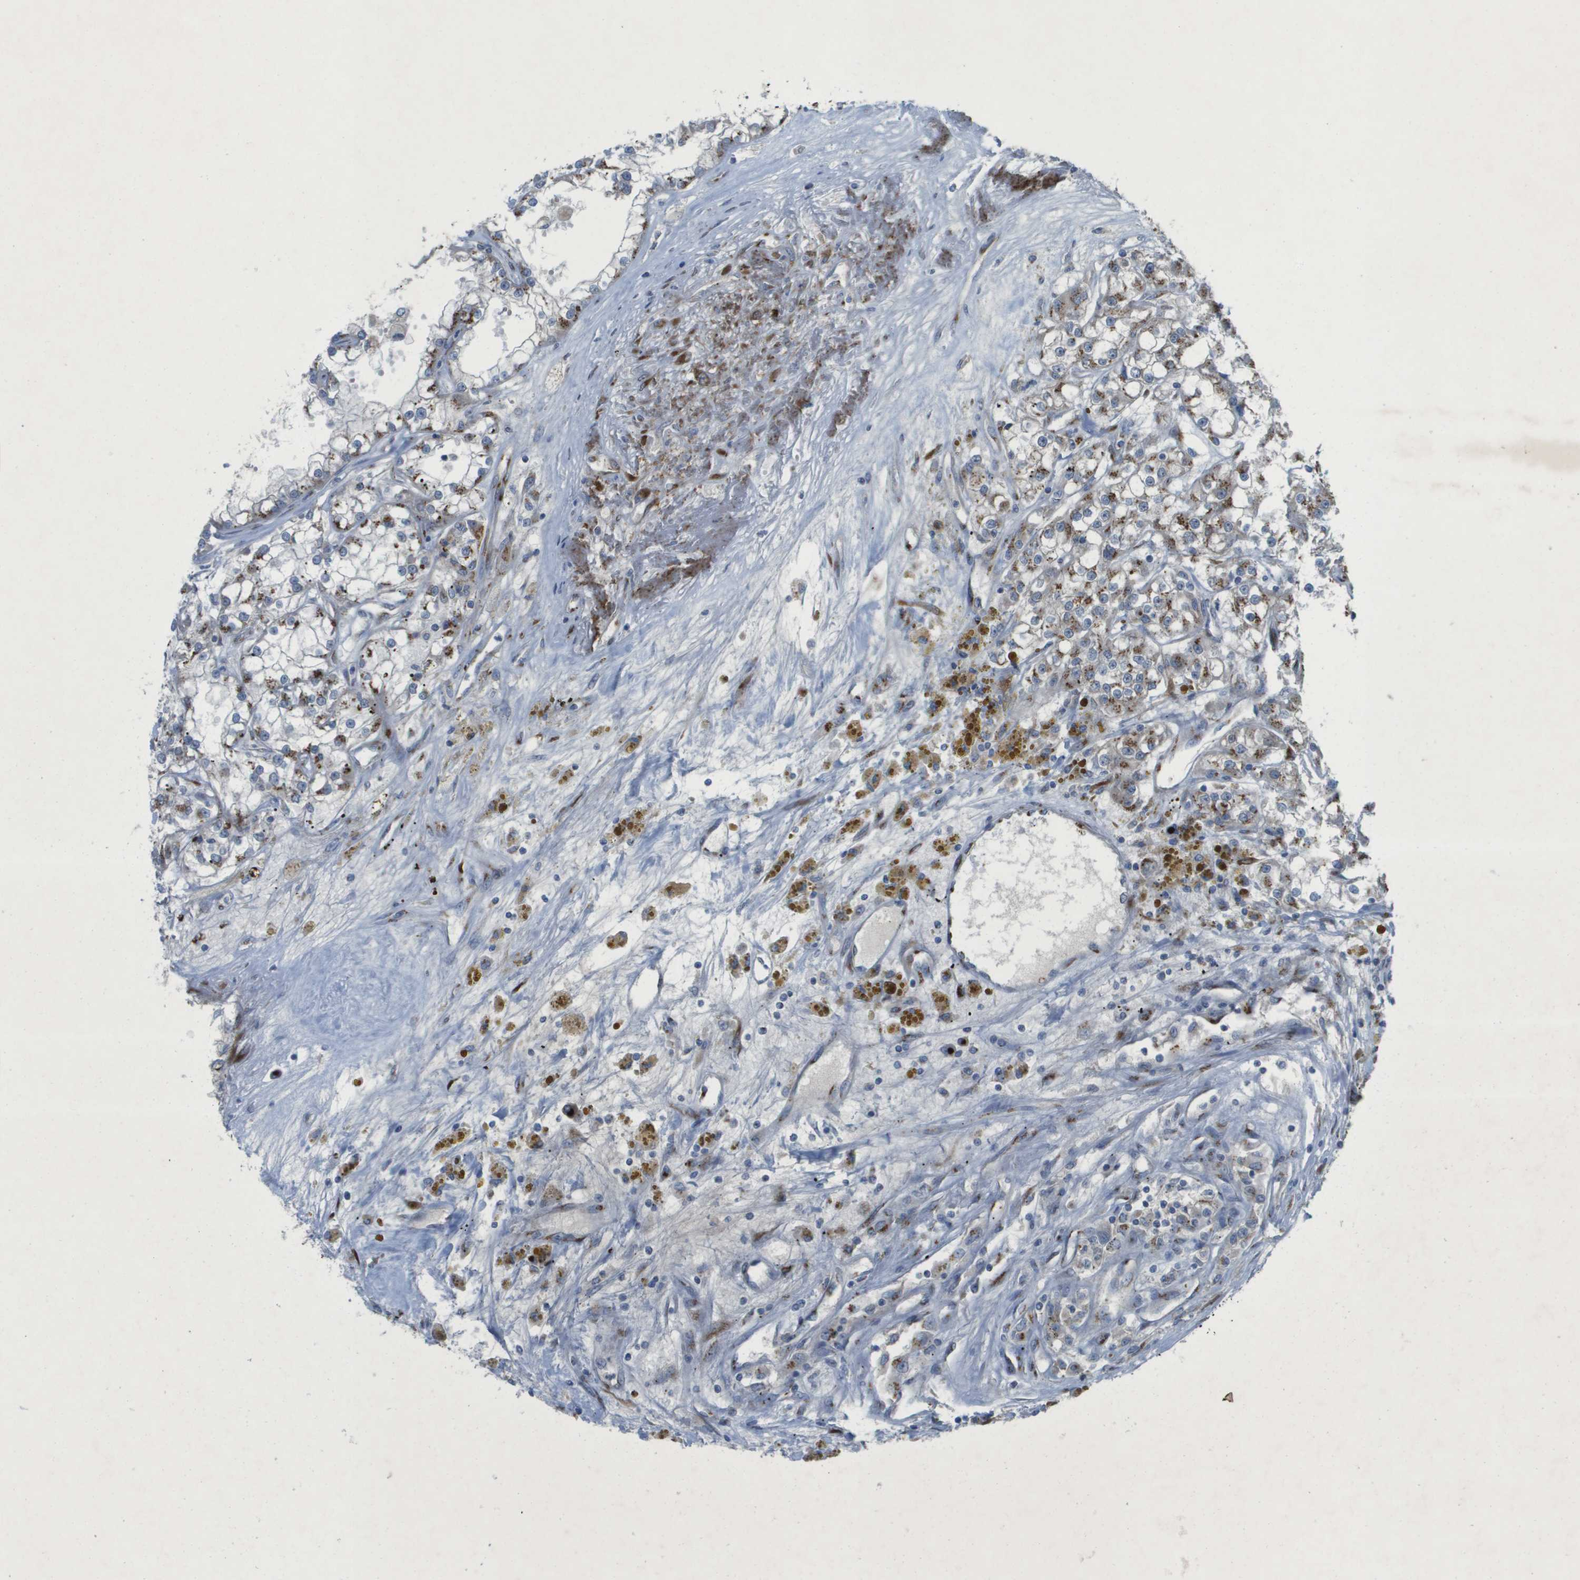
{"staining": {"intensity": "moderate", "quantity": "<25%", "location": "cytoplasmic/membranous"}, "tissue": "renal cancer", "cell_type": "Tumor cells", "image_type": "cancer", "snomed": [{"axis": "morphology", "description": "Adenocarcinoma, NOS"}, {"axis": "topography", "description": "Kidney"}], "caption": "Brown immunohistochemical staining in renal adenocarcinoma shows moderate cytoplasmic/membranous staining in approximately <25% of tumor cells. Immunohistochemistry (ihc) stains the protein of interest in brown and the nuclei are stained blue.", "gene": "QSOX2", "patient": {"sex": "female", "age": 52}}